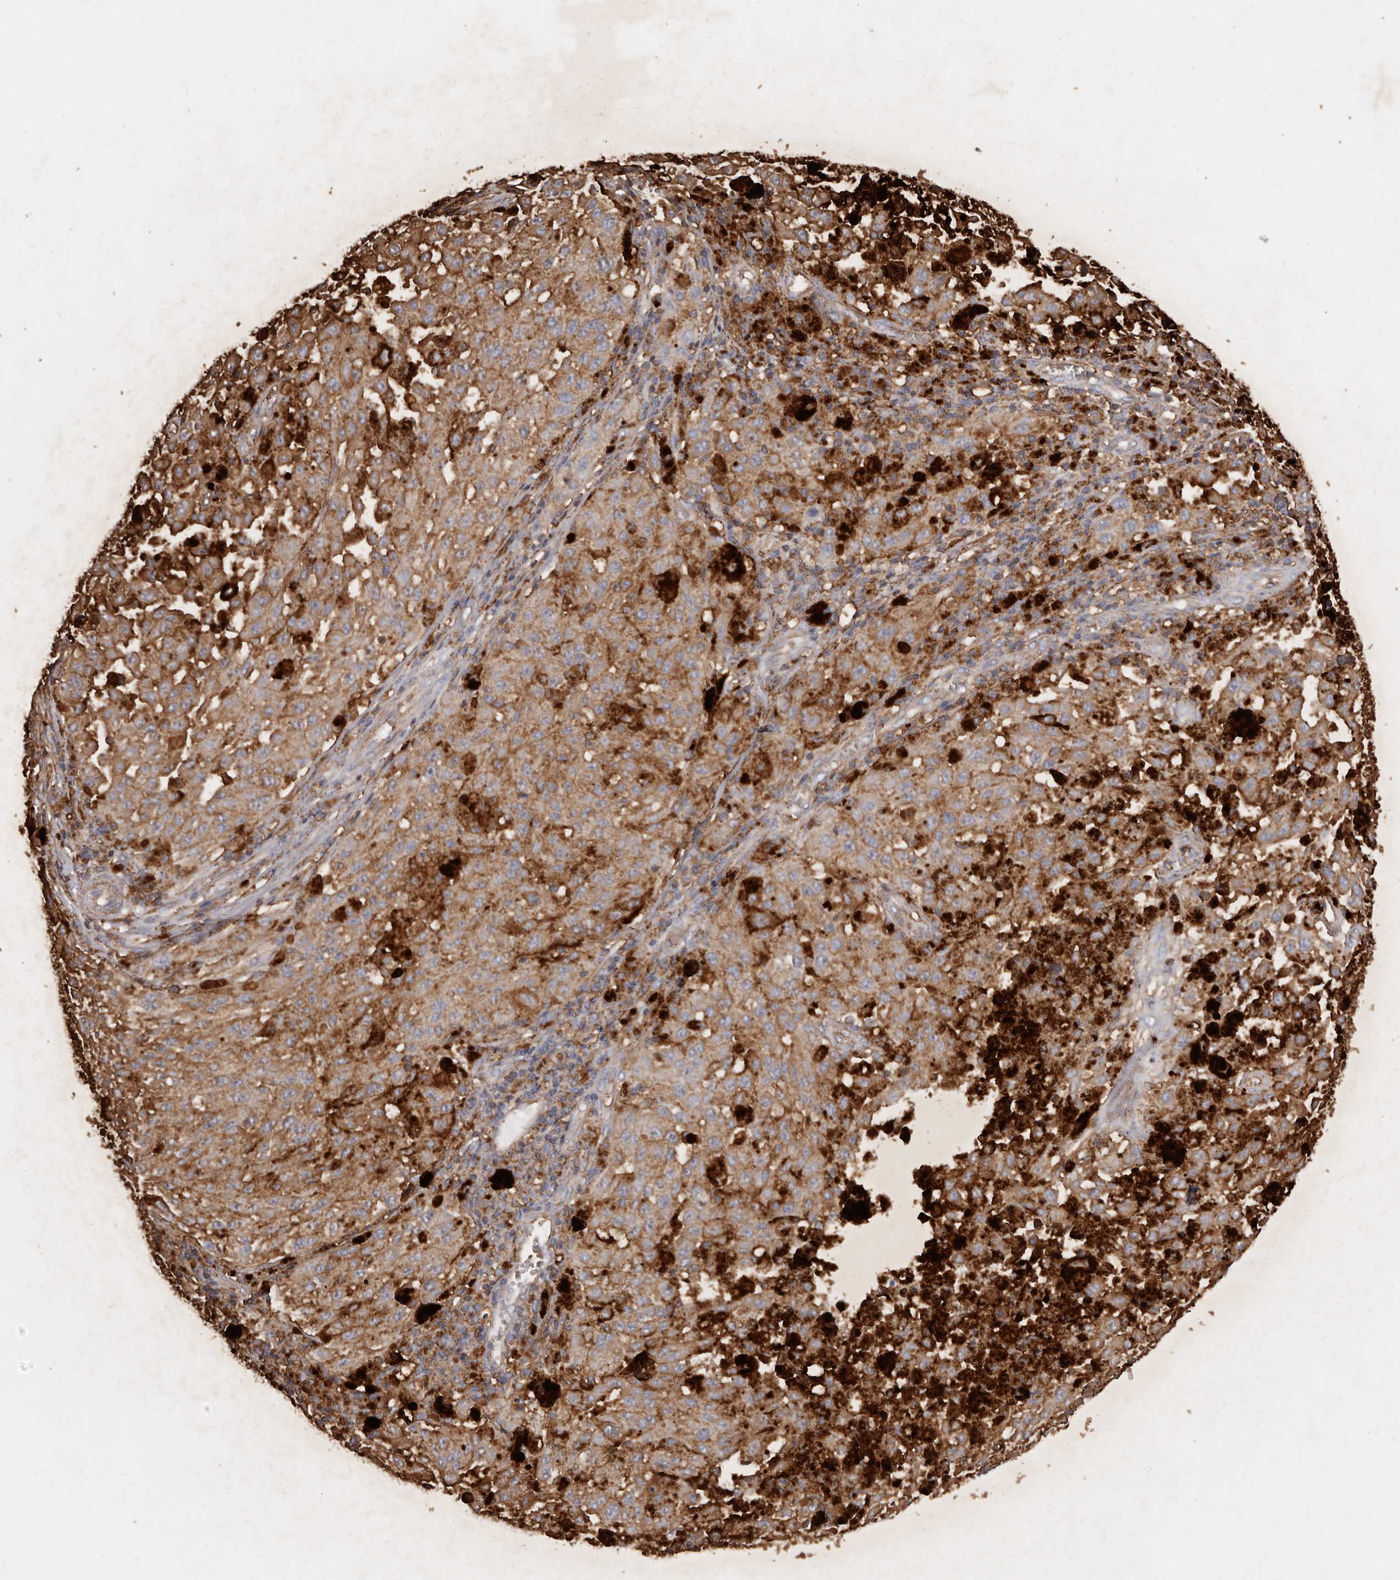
{"staining": {"intensity": "moderate", "quantity": ">75%", "location": "cytoplasmic/membranous"}, "tissue": "melanoma", "cell_type": "Tumor cells", "image_type": "cancer", "snomed": [{"axis": "morphology", "description": "Malignant melanoma, NOS"}, {"axis": "topography", "description": "Skin"}], "caption": "Protein staining by immunohistochemistry displays moderate cytoplasmic/membranous positivity in approximately >75% of tumor cells in malignant melanoma. (DAB IHC with brightfield microscopy, high magnification).", "gene": "COQ8B", "patient": {"sex": "female", "age": 64}}